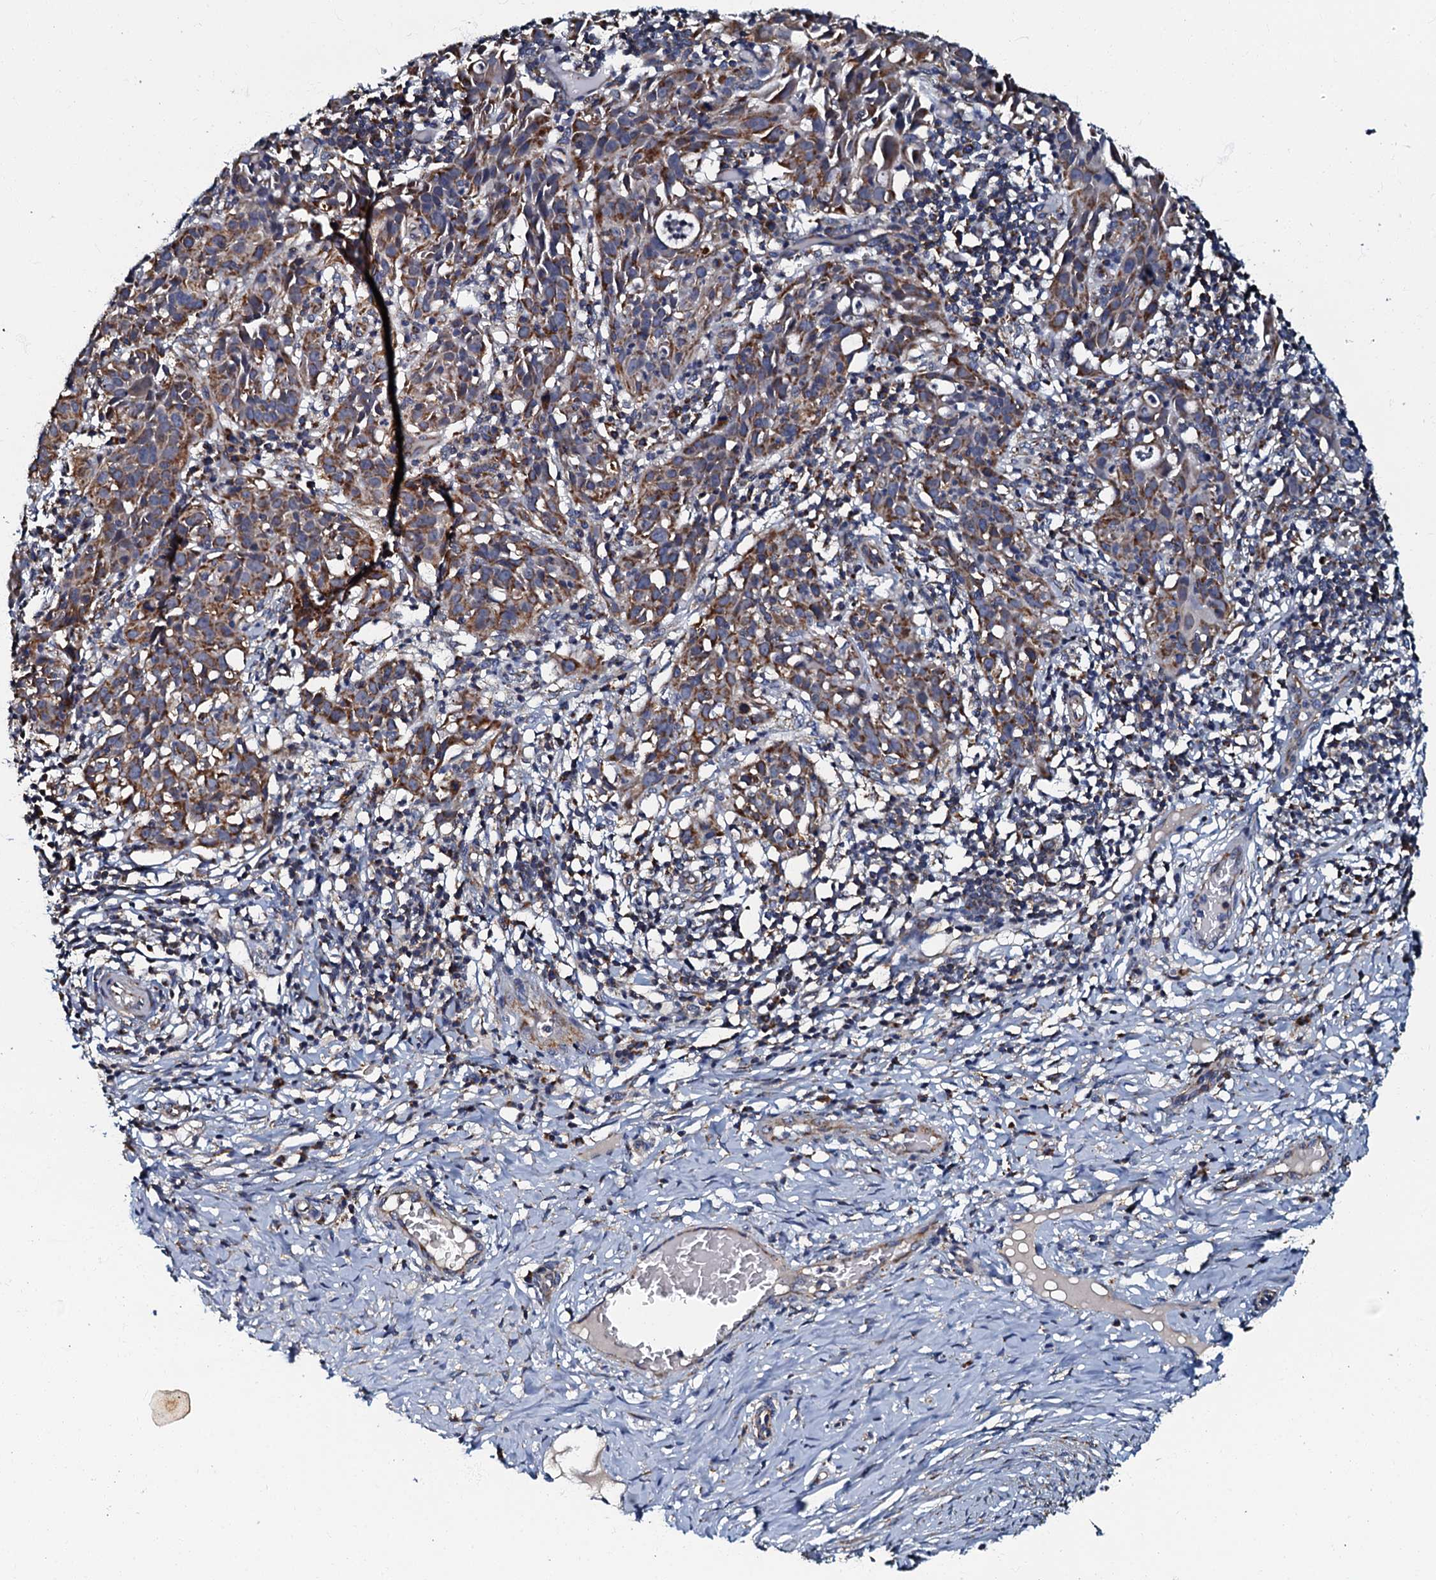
{"staining": {"intensity": "moderate", "quantity": "25%-75%", "location": "cytoplasmic/membranous"}, "tissue": "cervical cancer", "cell_type": "Tumor cells", "image_type": "cancer", "snomed": [{"axis": "morphology", "description": "Squamous cell carcinoma, NOS"}, {"axis": "topography", "description": "Cervix"}], "caption": "The photomicrograph exhibits immunohistochemical staining of cervical cancer (squamous cell carcinoma). There is moderate cytoplasmic/membranous staining is appreciated in approximately 25%-75% of tumor cells.", "gene": "NDUFA12", "patient": {"sex": "female", "age": 50}}